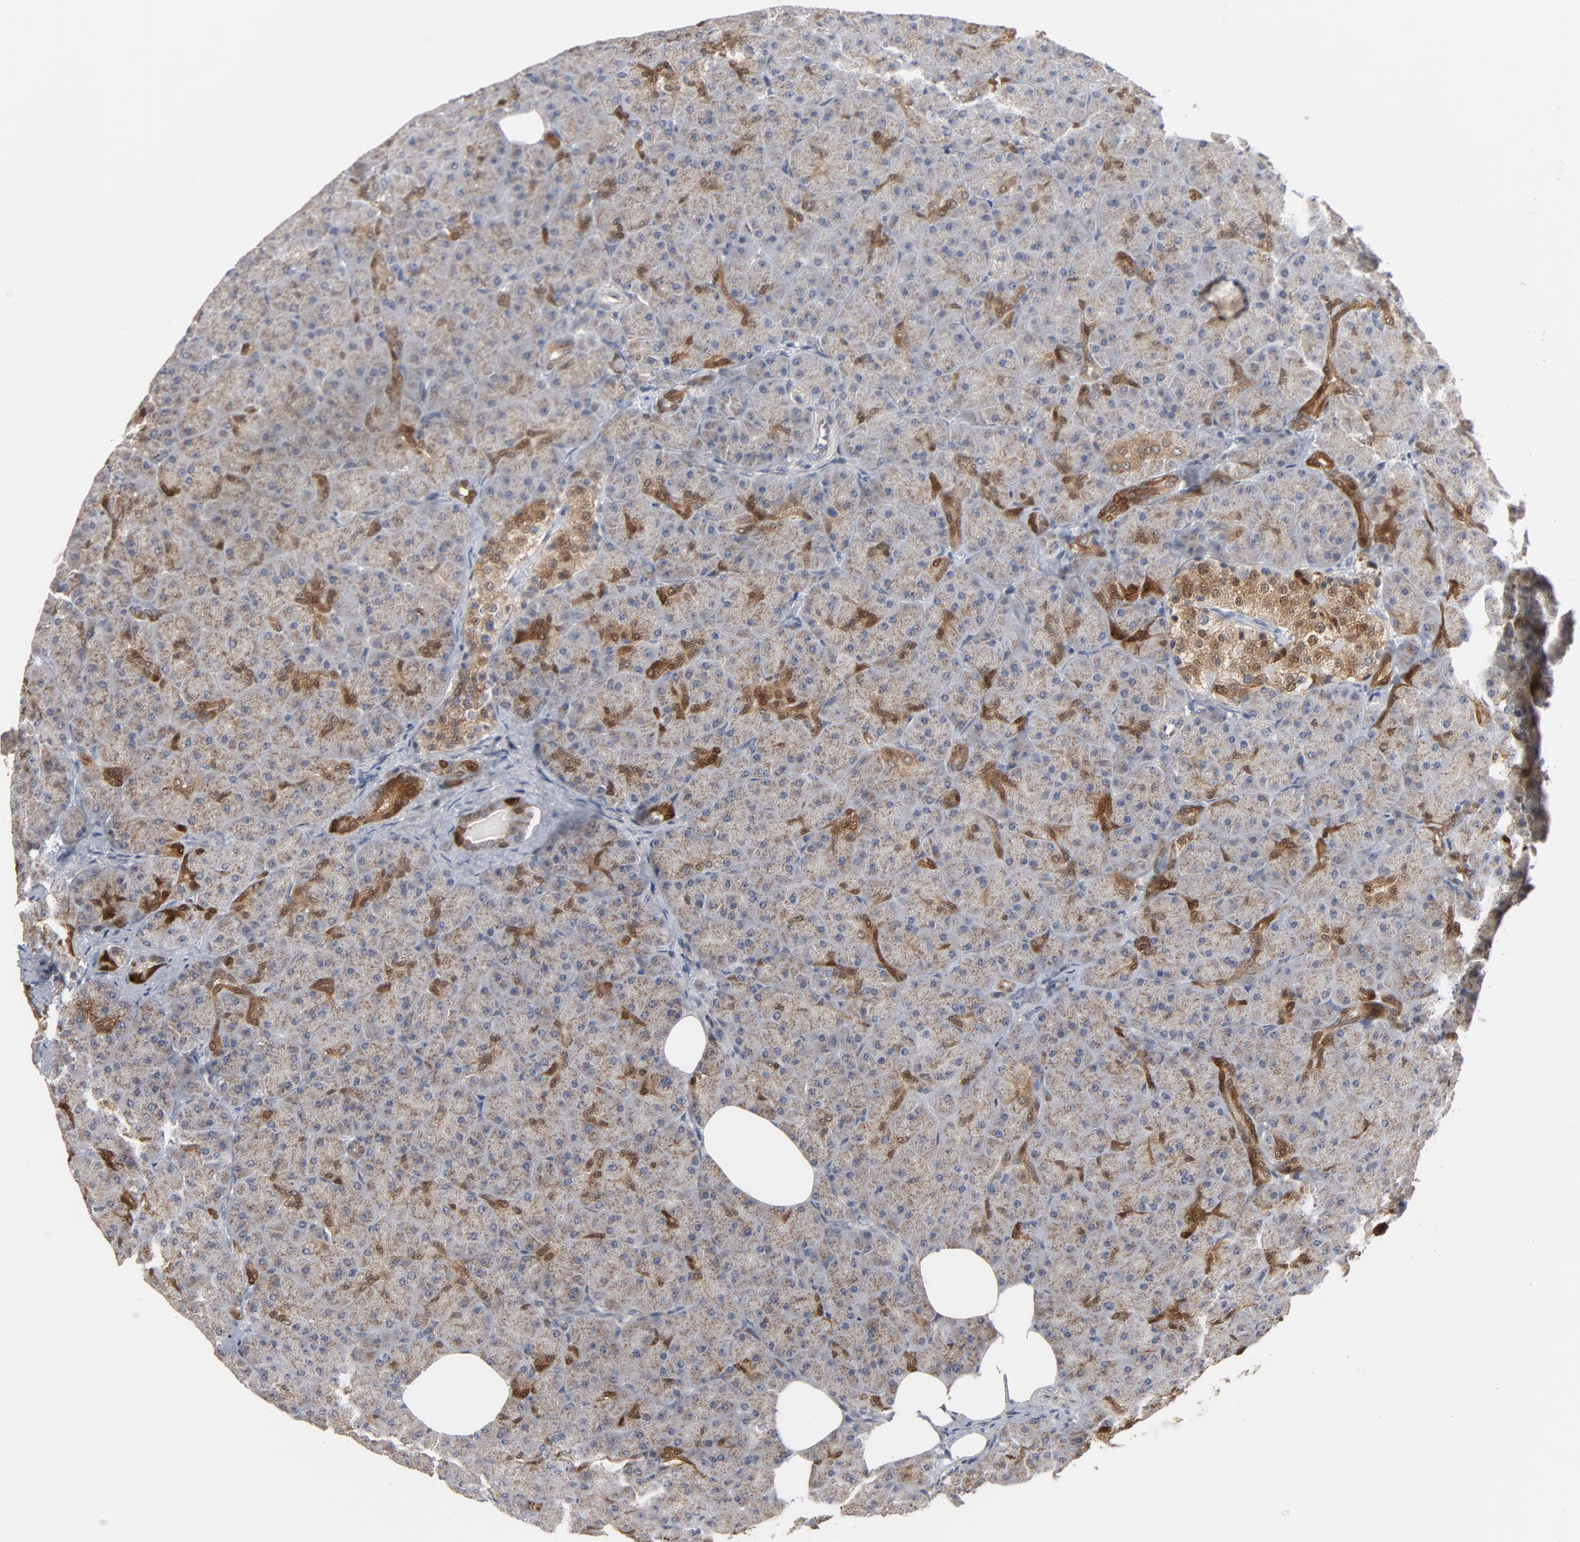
{"staining": {"intensity": "weak", "quantity": ">75%", "location": "cytoplasmic/membranous"}, "tissue": "pancreas", "cell_type": "Exocrine glandular cells", "image_type": "normal", "snomed": [{"axis": "morphology", "description": "Normal tissue, NOS"}, {"axis": "topography", "description": "Pancreas"}], "caption": "An immunohistochemistry image of benign tissue is shown. Protein staining in brown highlights weak cytoplasmic/membranous positivity in pancreas within exocrine glandular cells. The staining was performed using DAB (3,3'-diaminobenzidine) to visualize the protein expression in brown, while the nuclei were stained in blue with hematoxylin (Magnification: 20x).", "gene": "PPP1R1B", "patient": {"sex": "male", "age": 66}}